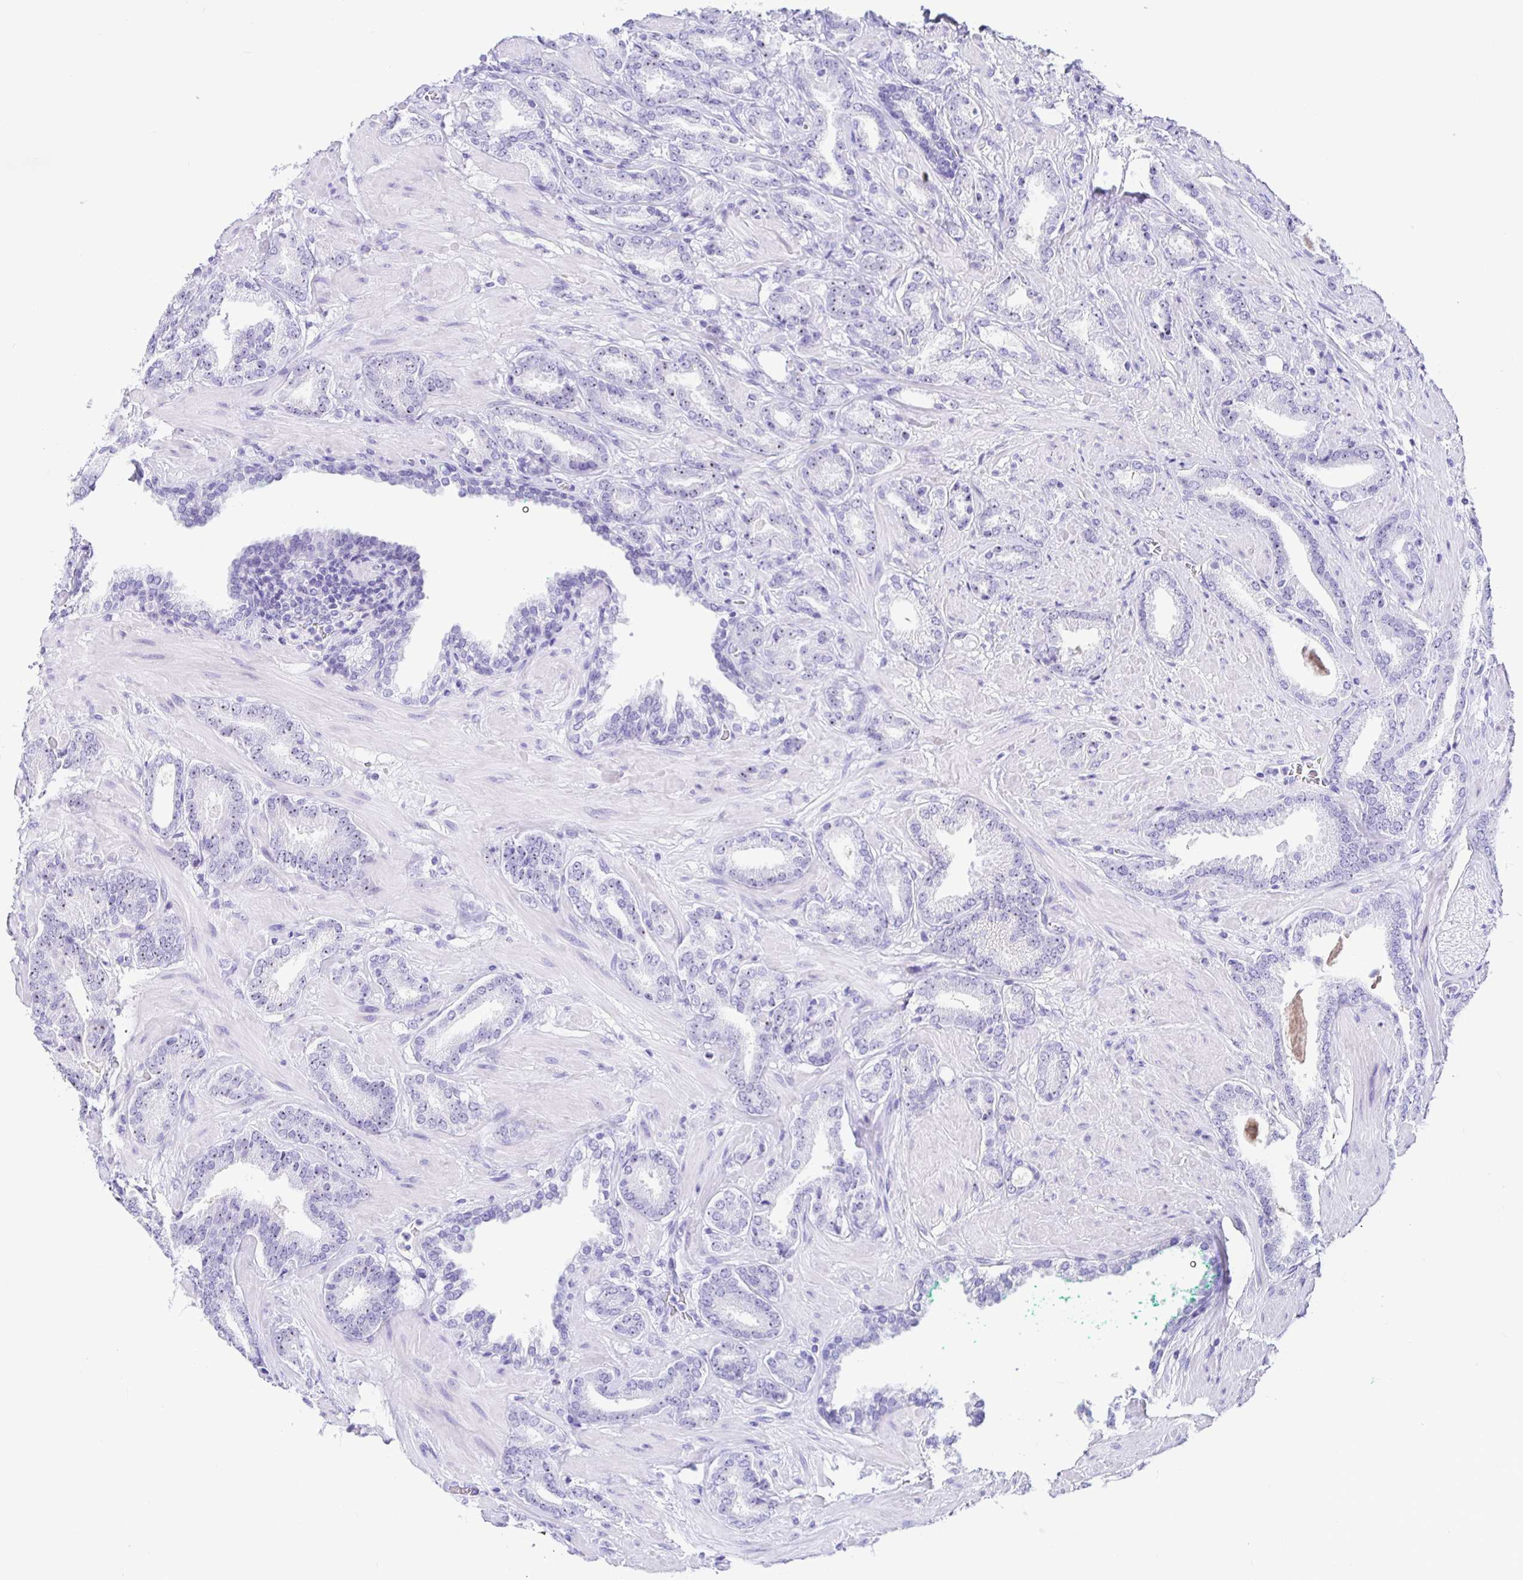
{"staining": {"intensity": "negative", "quantity": "none", "location": "none"}, "tissue": "prostate cancer", "cell_type": "Tumor cells", "image_type": "cancer", "snomed": [{"axis": "morphology", "description": "Adenocarcinoma, High grade"}, {"axis": "topography", "description": "Prostate"}], "caption": "Tumor cells are negative for brown protein staining in prostate high-grade adenocarcinoma. Brightfield microscopy of immunohistochemistry (IHC) stained with DAB (brown) and hematoxylin (blue), captured at high magnification.", "gene": "PRAMEF19", "patient": {"sex": "male", "age": 56}}